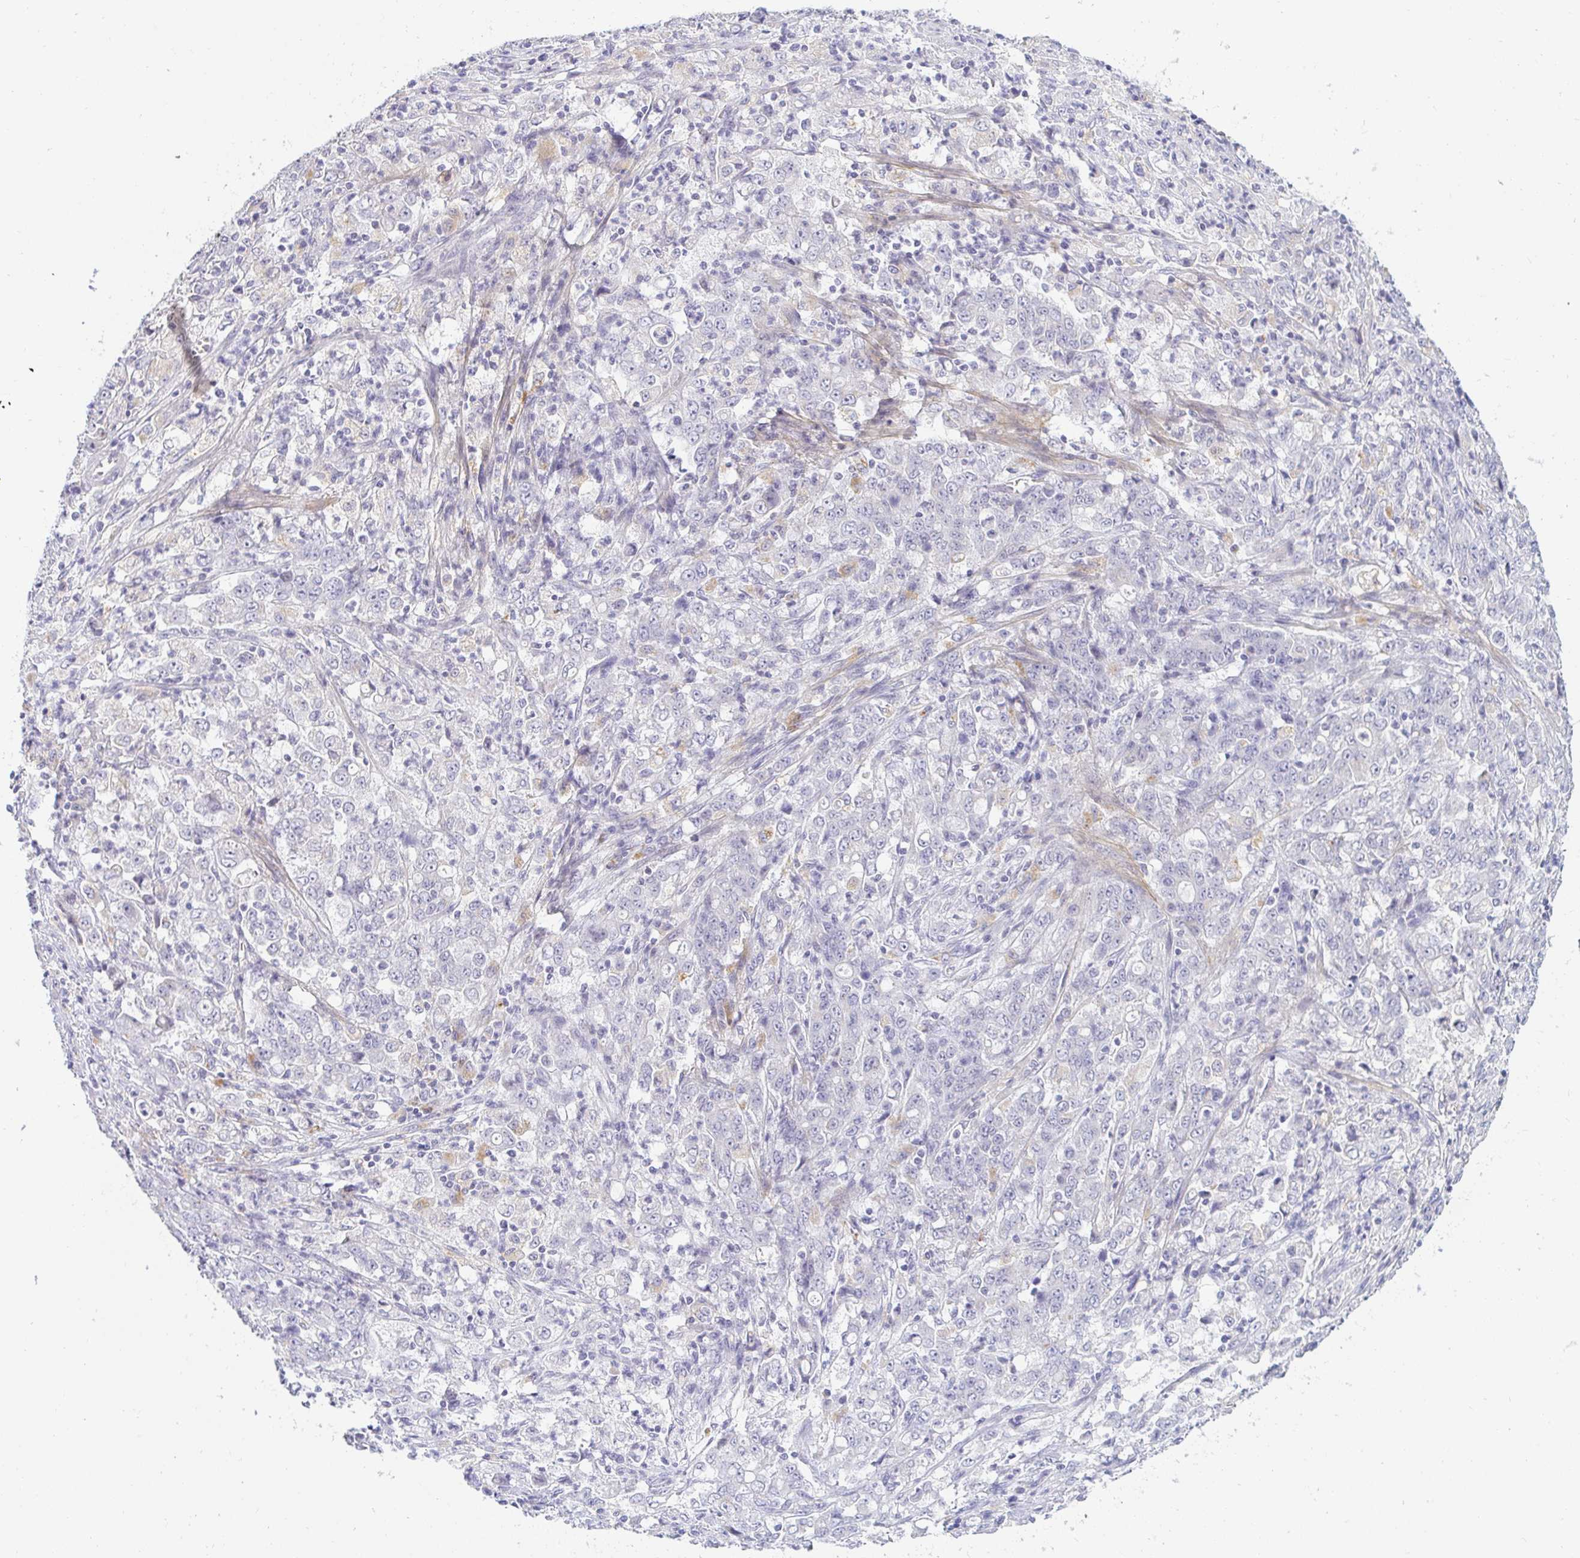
{"staining": {"intensity": "negative", "quantity": "none", "location": "none"}, "tissue": "stomach cancer", "cell_type": "Tumor cells", "image_type": "cancer", "snomed": [{"axis": "morphology", "description": "Adenocarcinoma, NOS"}, {"axis": "topography", "description": "Stomach, lower"}], "caption": "Human adenocarcinoma (stomach) stained for a protein using IHC shows no staining in tumor cells.", "gene": "OR51D1", "patient": {"sex": "female", "age": 71}}